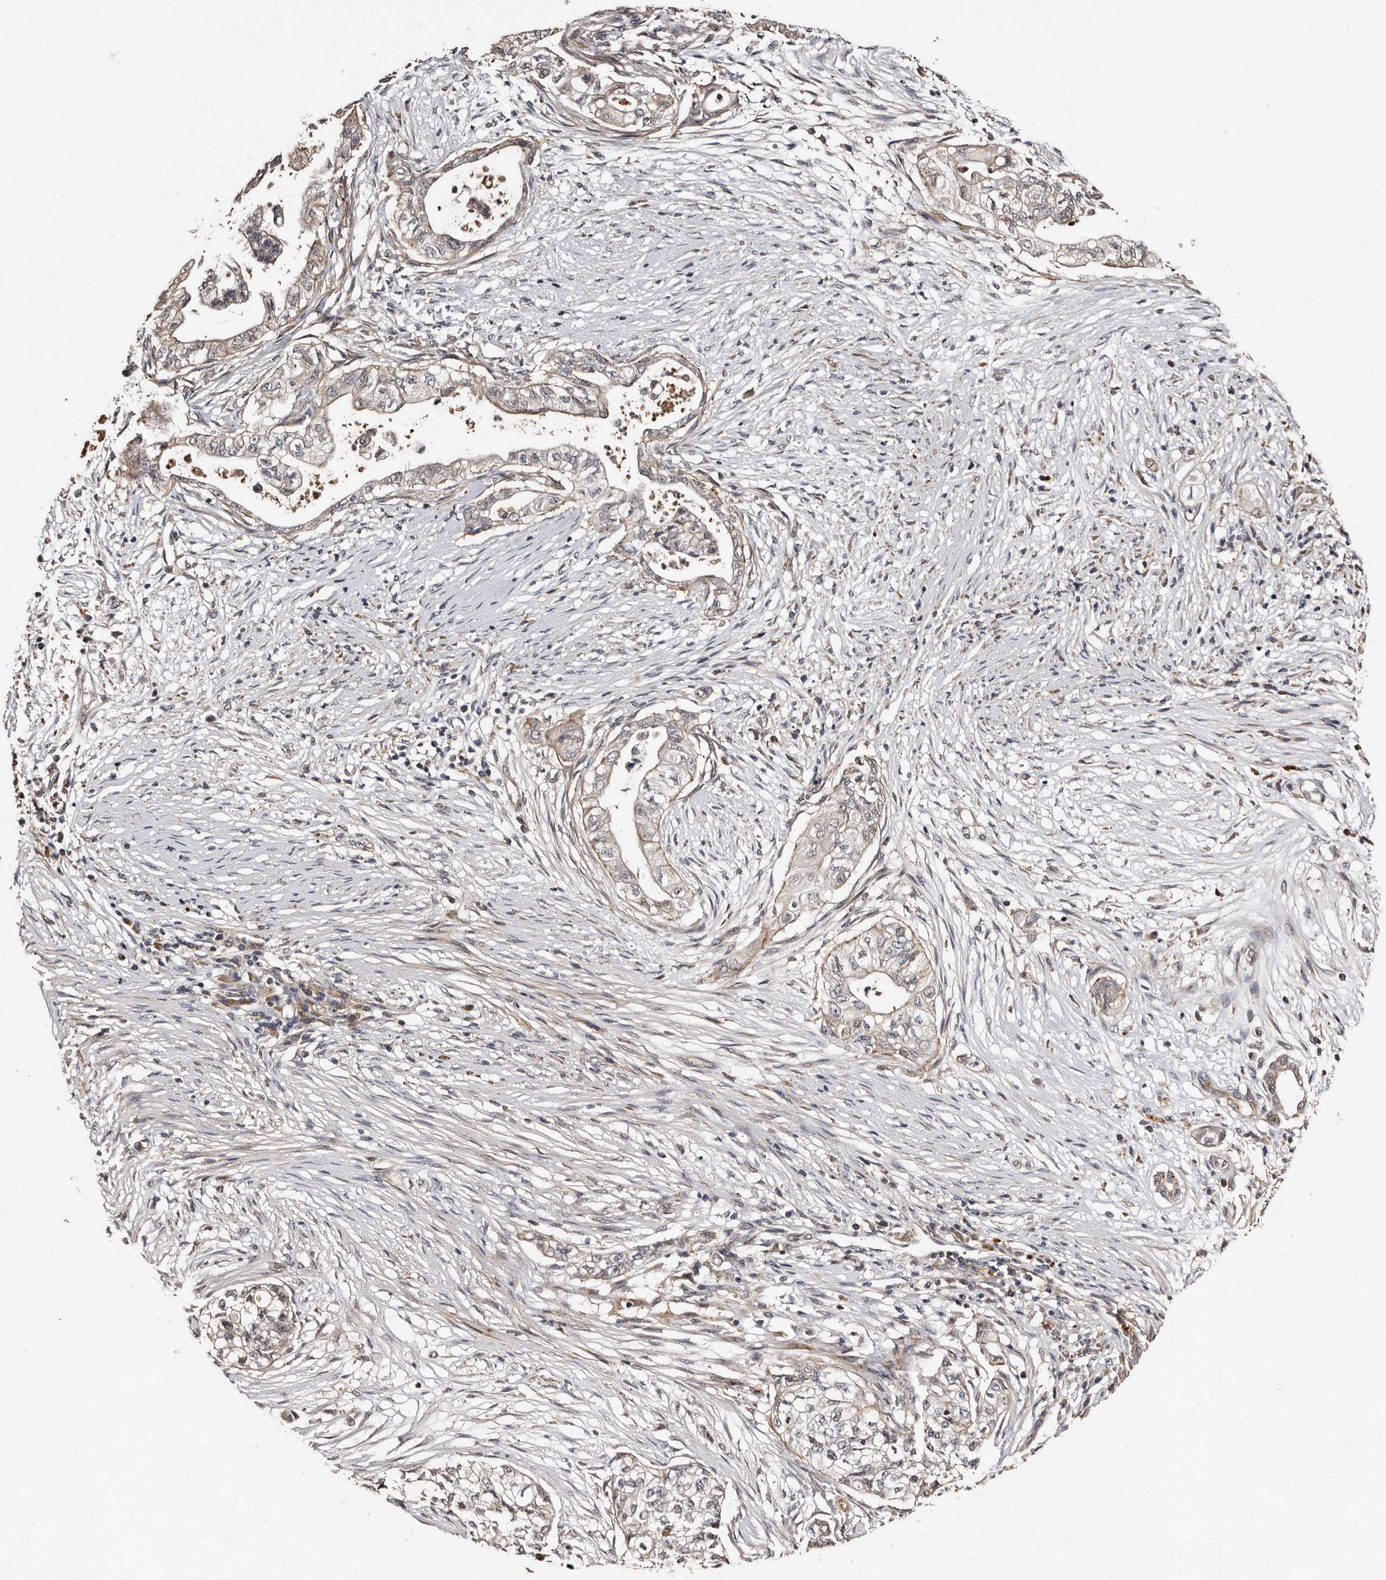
{"staining": {"intensity": "weak", "quantity": "<25%", "location": "cytoplasmic/membranous"}, "tissue": "pancreatic cancer", "cell_type": "Tumor cells", "image_type": "cancer", "snomed": [{"axis": "morphology", "description": "Adenocarcinoma, NOS"}, {"axis": "topography", "description": "Pancreas"}], "caption": "This micrograph is of pancreatic cancer stained with immunohistochemistry (IHC) to label a protein in brown with the nuclei are counter-stained blue. There is no expression in tumor cells.", "gene": "PRKD3", "patient": {"sex": "male", "age": 72}}